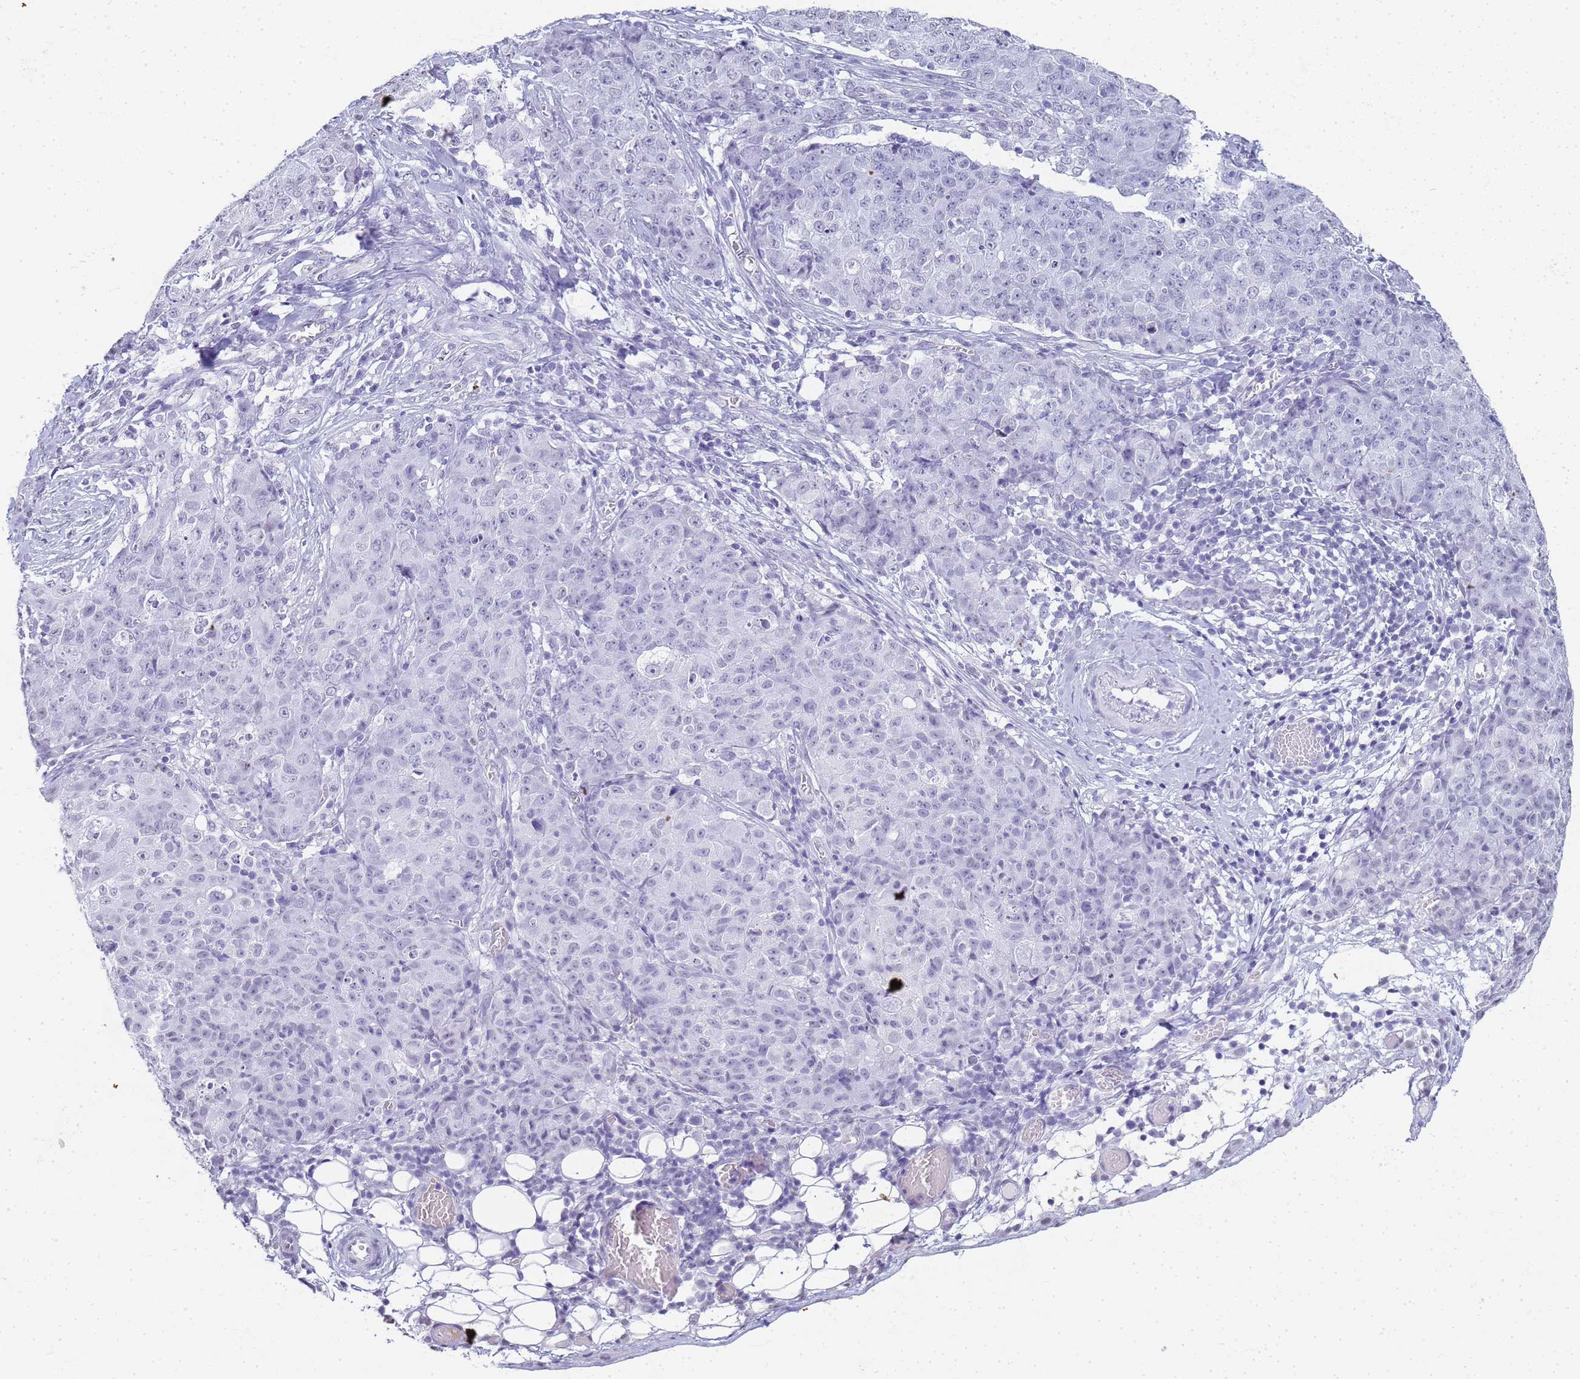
{"staining": {"intensity": "negative", "quantity": "none", "location": "none"}, "tissue": "ovarian cancer", "cell_type": "Tumor cells", "image_type": "cancer", "snomed": [{"axis": "morphology", "description": "Carcinoma, endometroid"}, {"axis": "topography", "description": "Ovary"}], "caption": "The IHC photomicrograph has no significant staining in tumor cells of ovarian cancer (endometroid carcinoma) tissue.", "gene": "SLC7A9", "patient": {"sex": "female", "age": 42}}